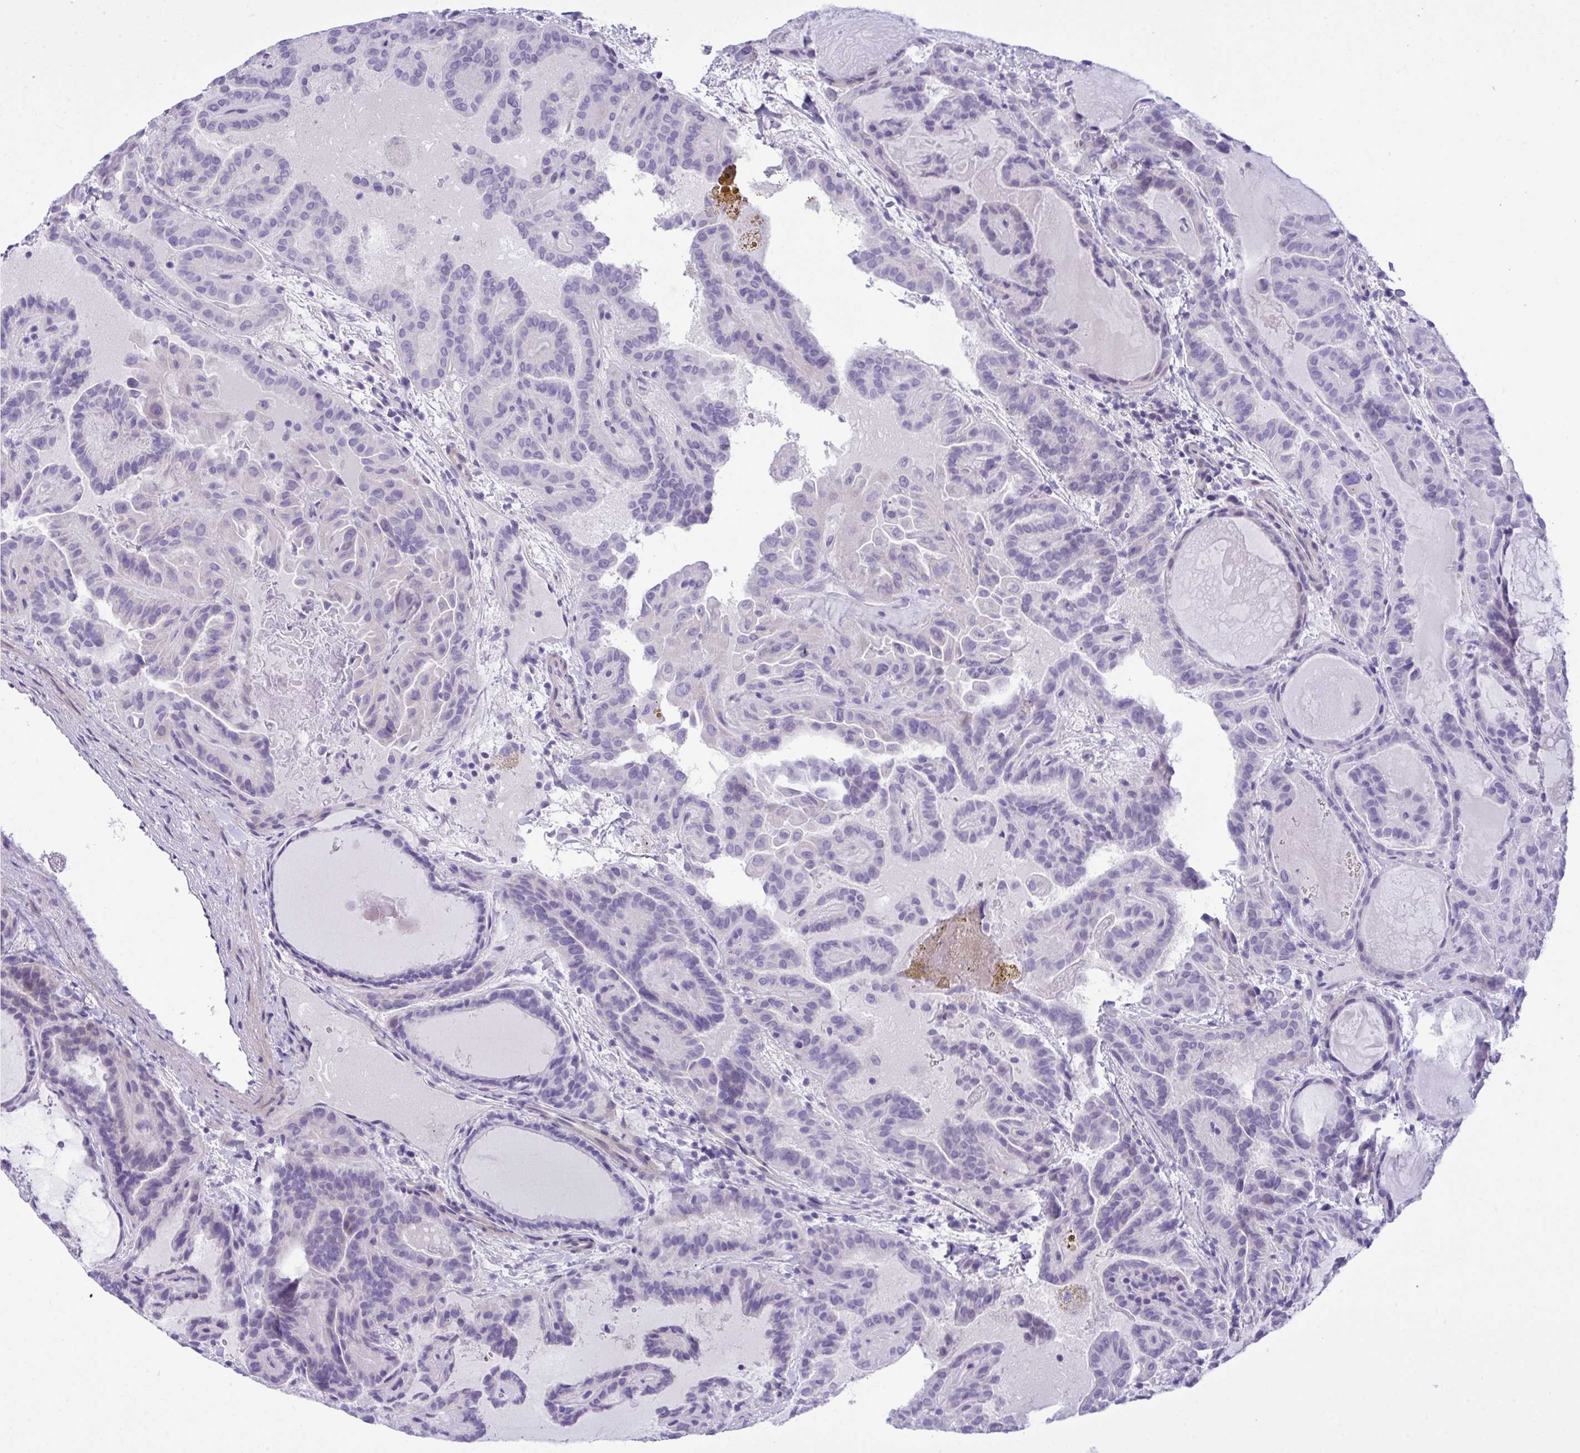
{"staining": {"intensity": "negative", "quantity": "none", "location": "none"}, "tissue": "thyroid cancer", "cell_type": "Tumor cells", "image_type": "cancer", "snomed": [{"axis": "morphology", "description": "Papillary adenocarcinoma, NOS"}, {"axis": "topography", "description": "Thyroid gland"}], "caption": "Immunohistochemistry of human papillary adenocarcinoma (thyroid) exhibits no positivity in tumor cells. (Stains: DAB immunohistochemistry with hematoxylin counter stain, Microscopy: brightfield microscopy at high magnification).", "gene": "WDR97", "patient": {"sex": "female", "age": 46}}